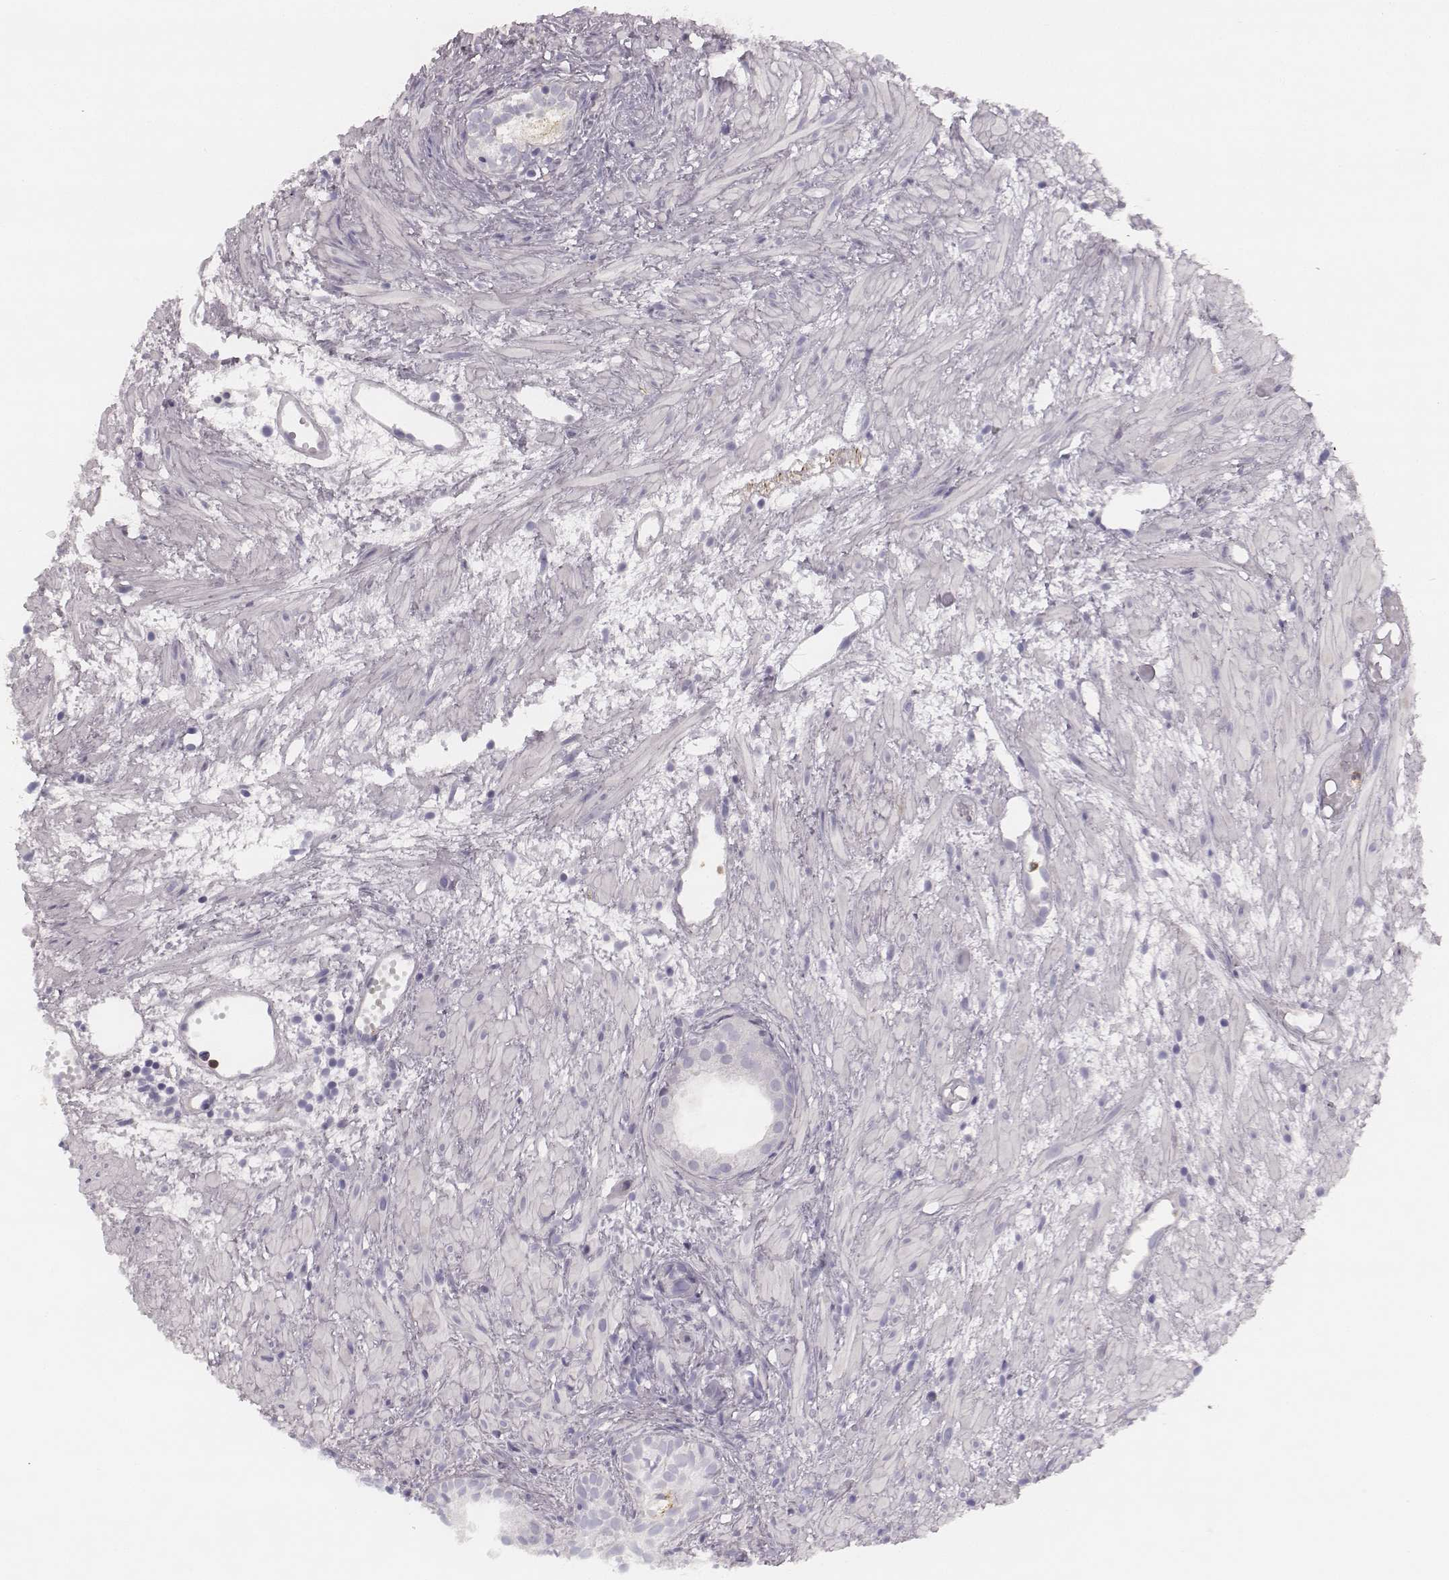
{"staining": {"intensity": "negative", "quantity": "none", "location": "none"}, "tissue": "prostate cancer", "cell_type": "Tumor cells", "image_type": "cancer", "snomed": [{"axis": "morphology", "description": "Adenocarcinoma, High grade"}, {"axis": "topography", "description": "Prostate"}], "caption": "The image demonstrates no significant positivity in tumor cells of prostate cancer (high-grade adenocarcinoma).", "gene": "KCNJ12", "patient": {"sex": "male", "age": 79}}